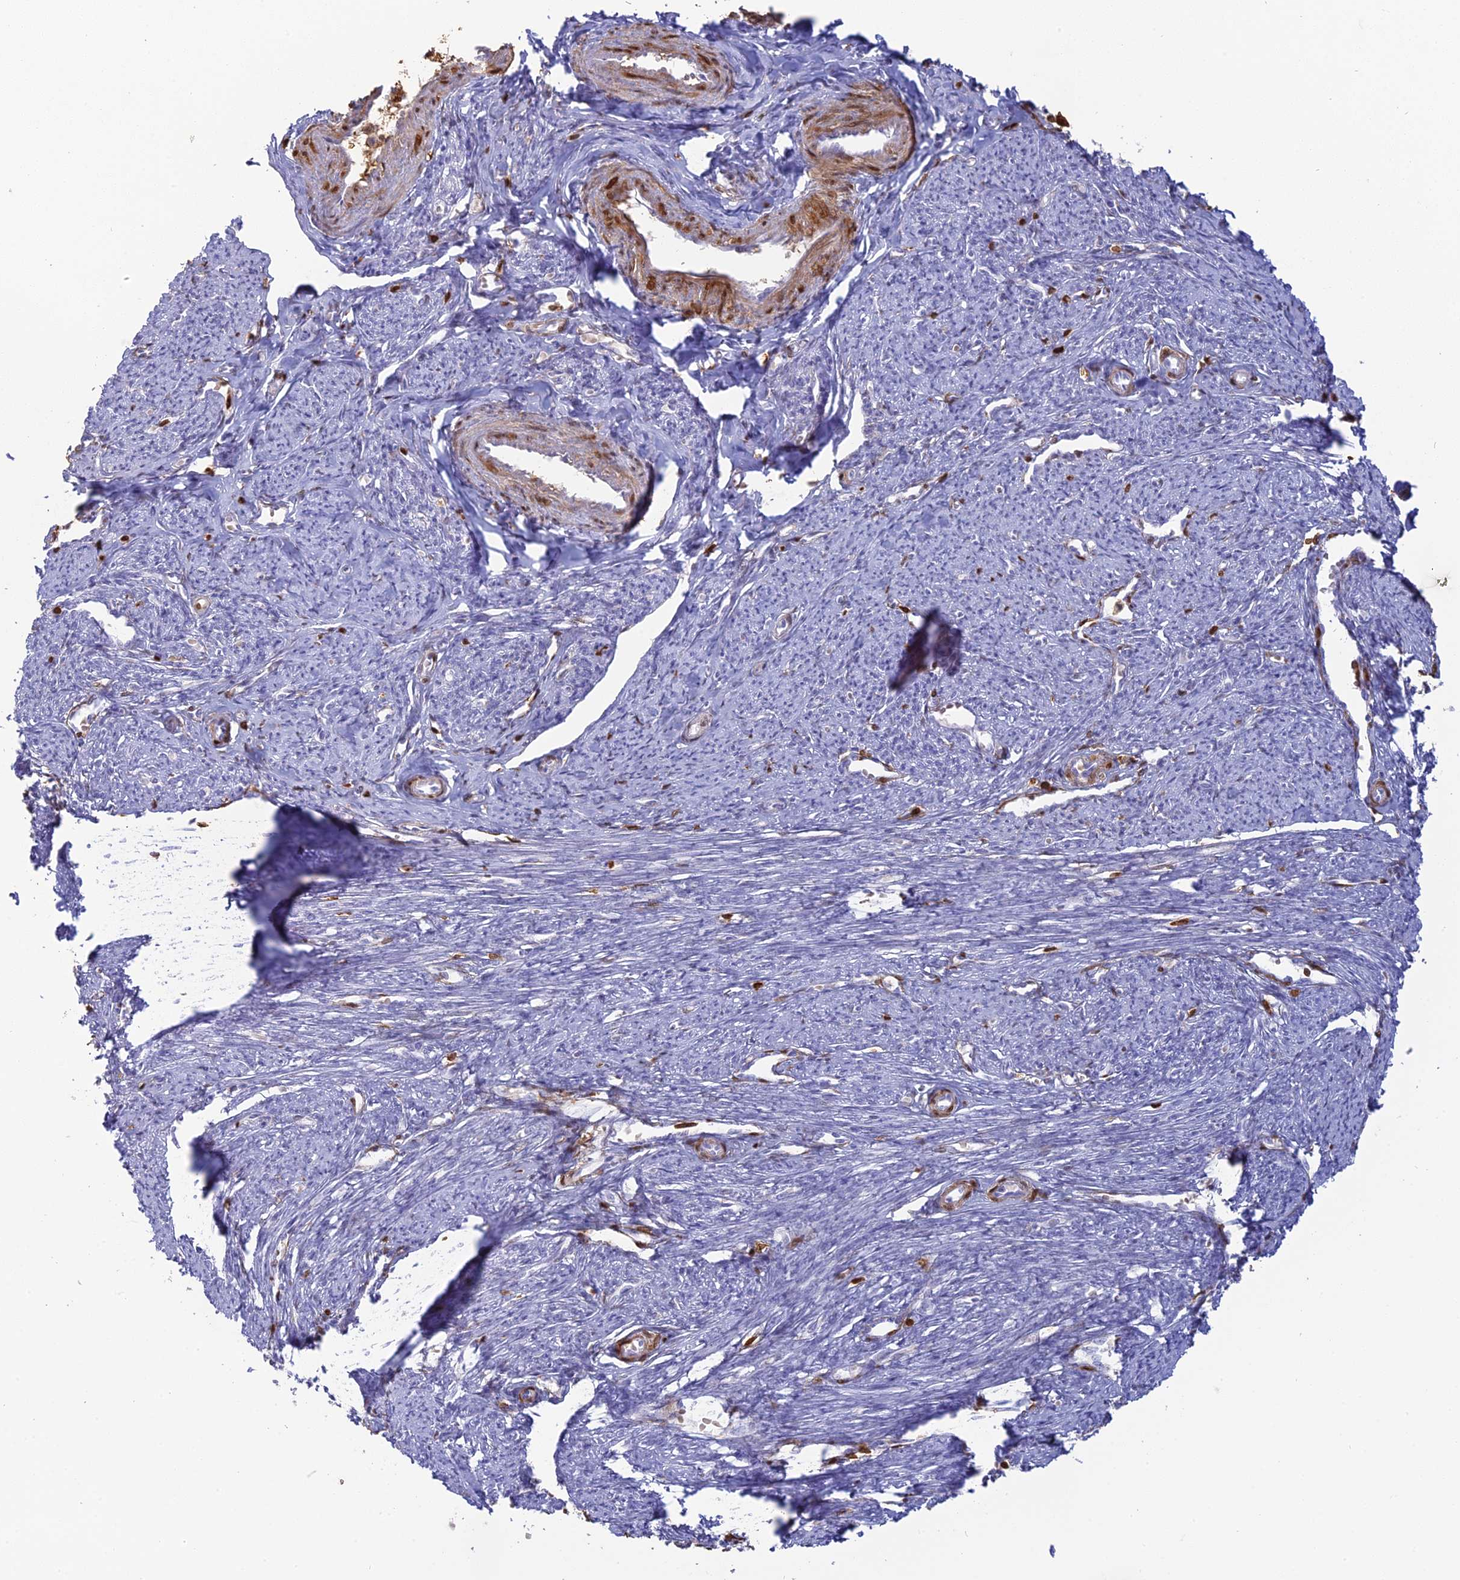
{"staining": {"intensity": "negative", "quantity": "none", "location": "none"}, "tissue": "smooth muscle", "cell_type": "Smooth muscle cells", "image_type": "normal", "snomed": [{"axis": "morphology", "description": "Normal tissue, NOS"}, {"axis": "topography", "description": "Smooth muscle"}, {"axis": "topography", "description": "Uterus"}], "caption": "Benign smooth muscle was stained to show a protein in brown. There is no significant staining in smooth muscle cells. (Stains: DAB IHC with hematoxylin counter stain, Microscopy: brightfield microscopy at high magnification).", "gene": "PGBD4", "patient": {"sex": "female", "age": 59}}